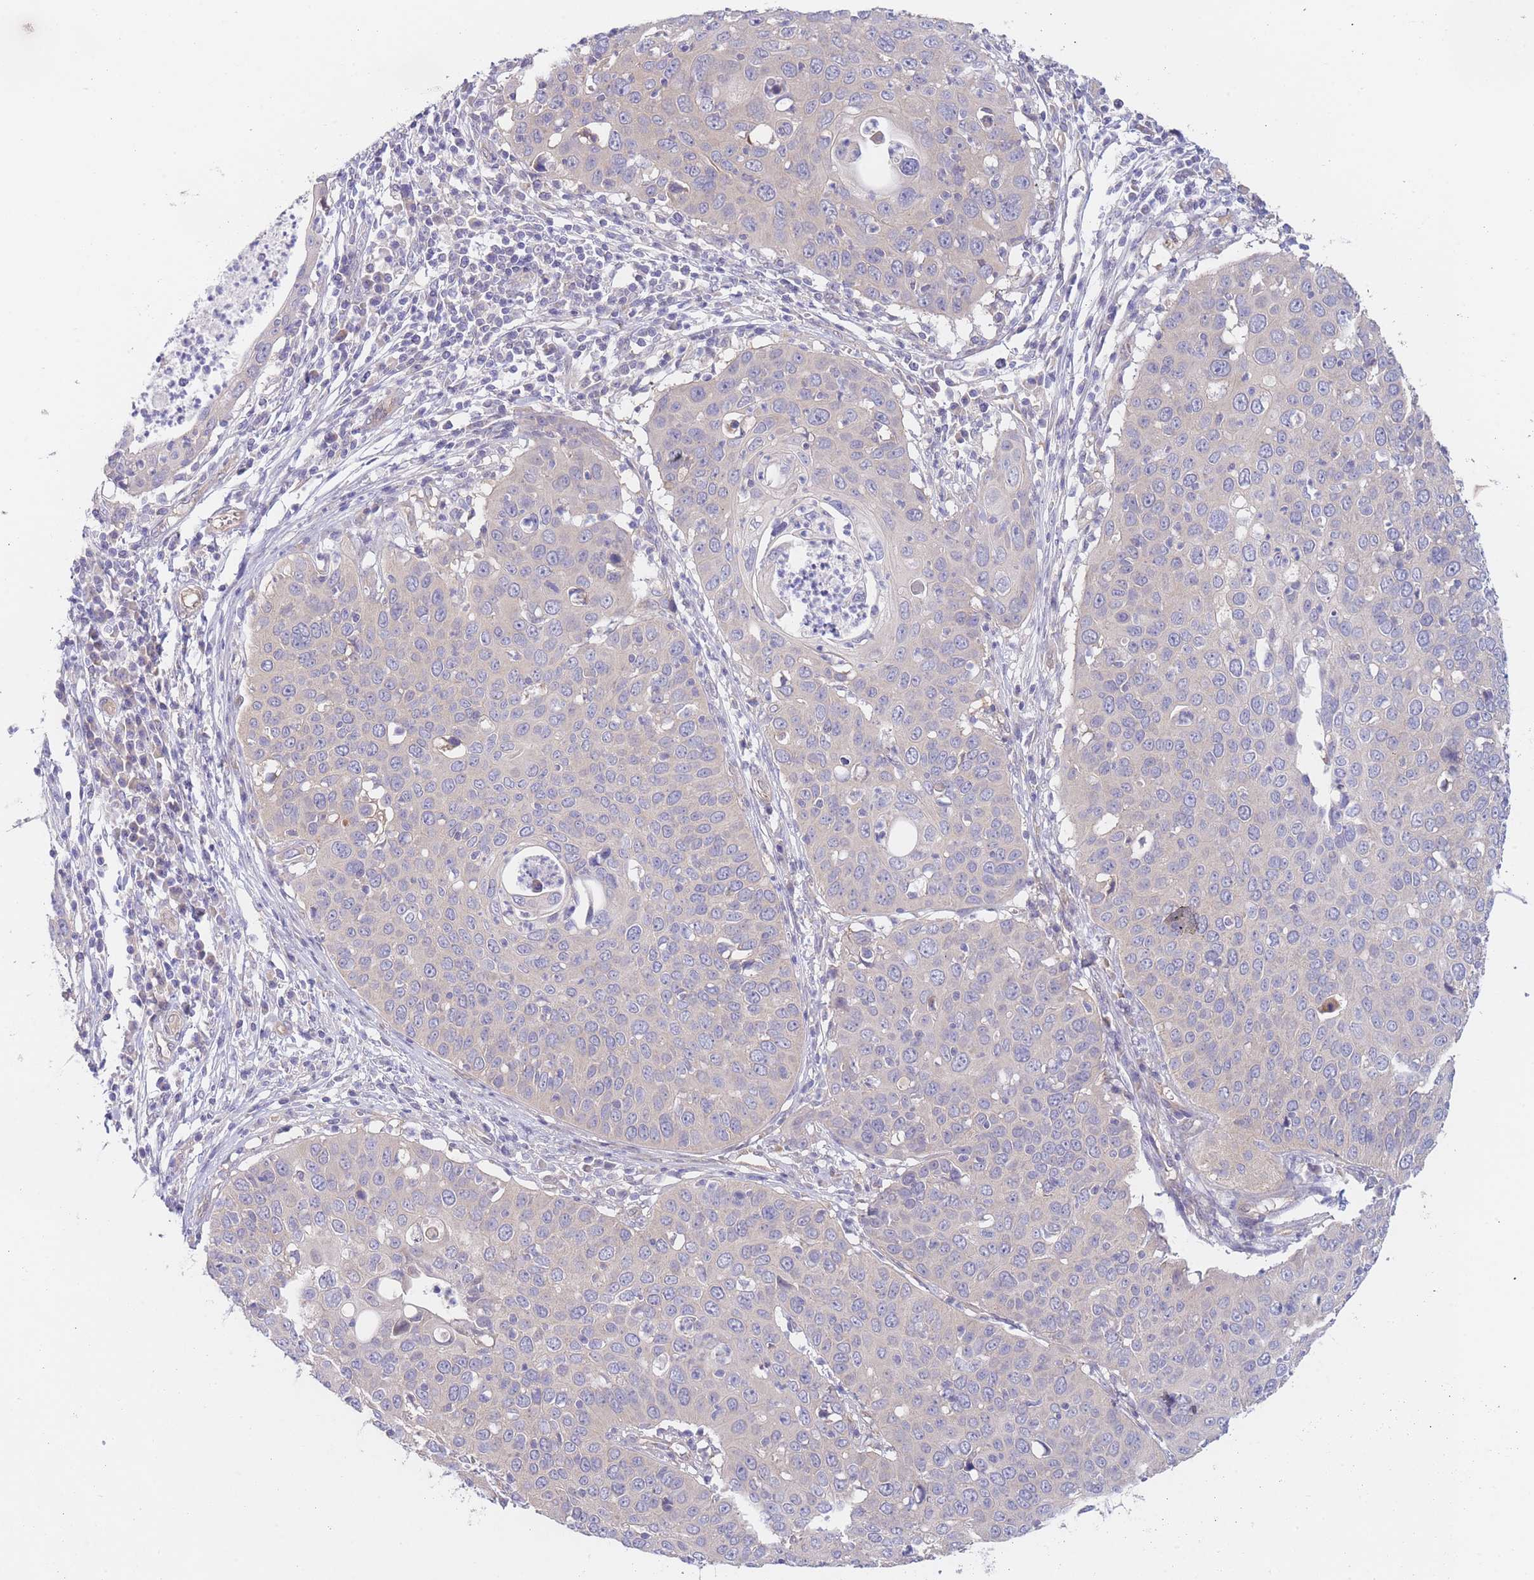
{"staining": {"intensity": "negative", "quantity": "none", "location": "none"}, "tissue": "cervical cancer", "cell_type": "Tumor cells", "image_type": "cancer", "snomed": [{"axis": "morphology", "description": "Squamous cell carcinoma, NOS"}, {"axis": "topography", "description": "Cervix"}], "caption": "This is an immunohistochemistry photomicrograph of human cervical cancer. There is no expression in tumor cells.", "gene": "ZNF281", "patient": {"sex": "female", "age": 36}}